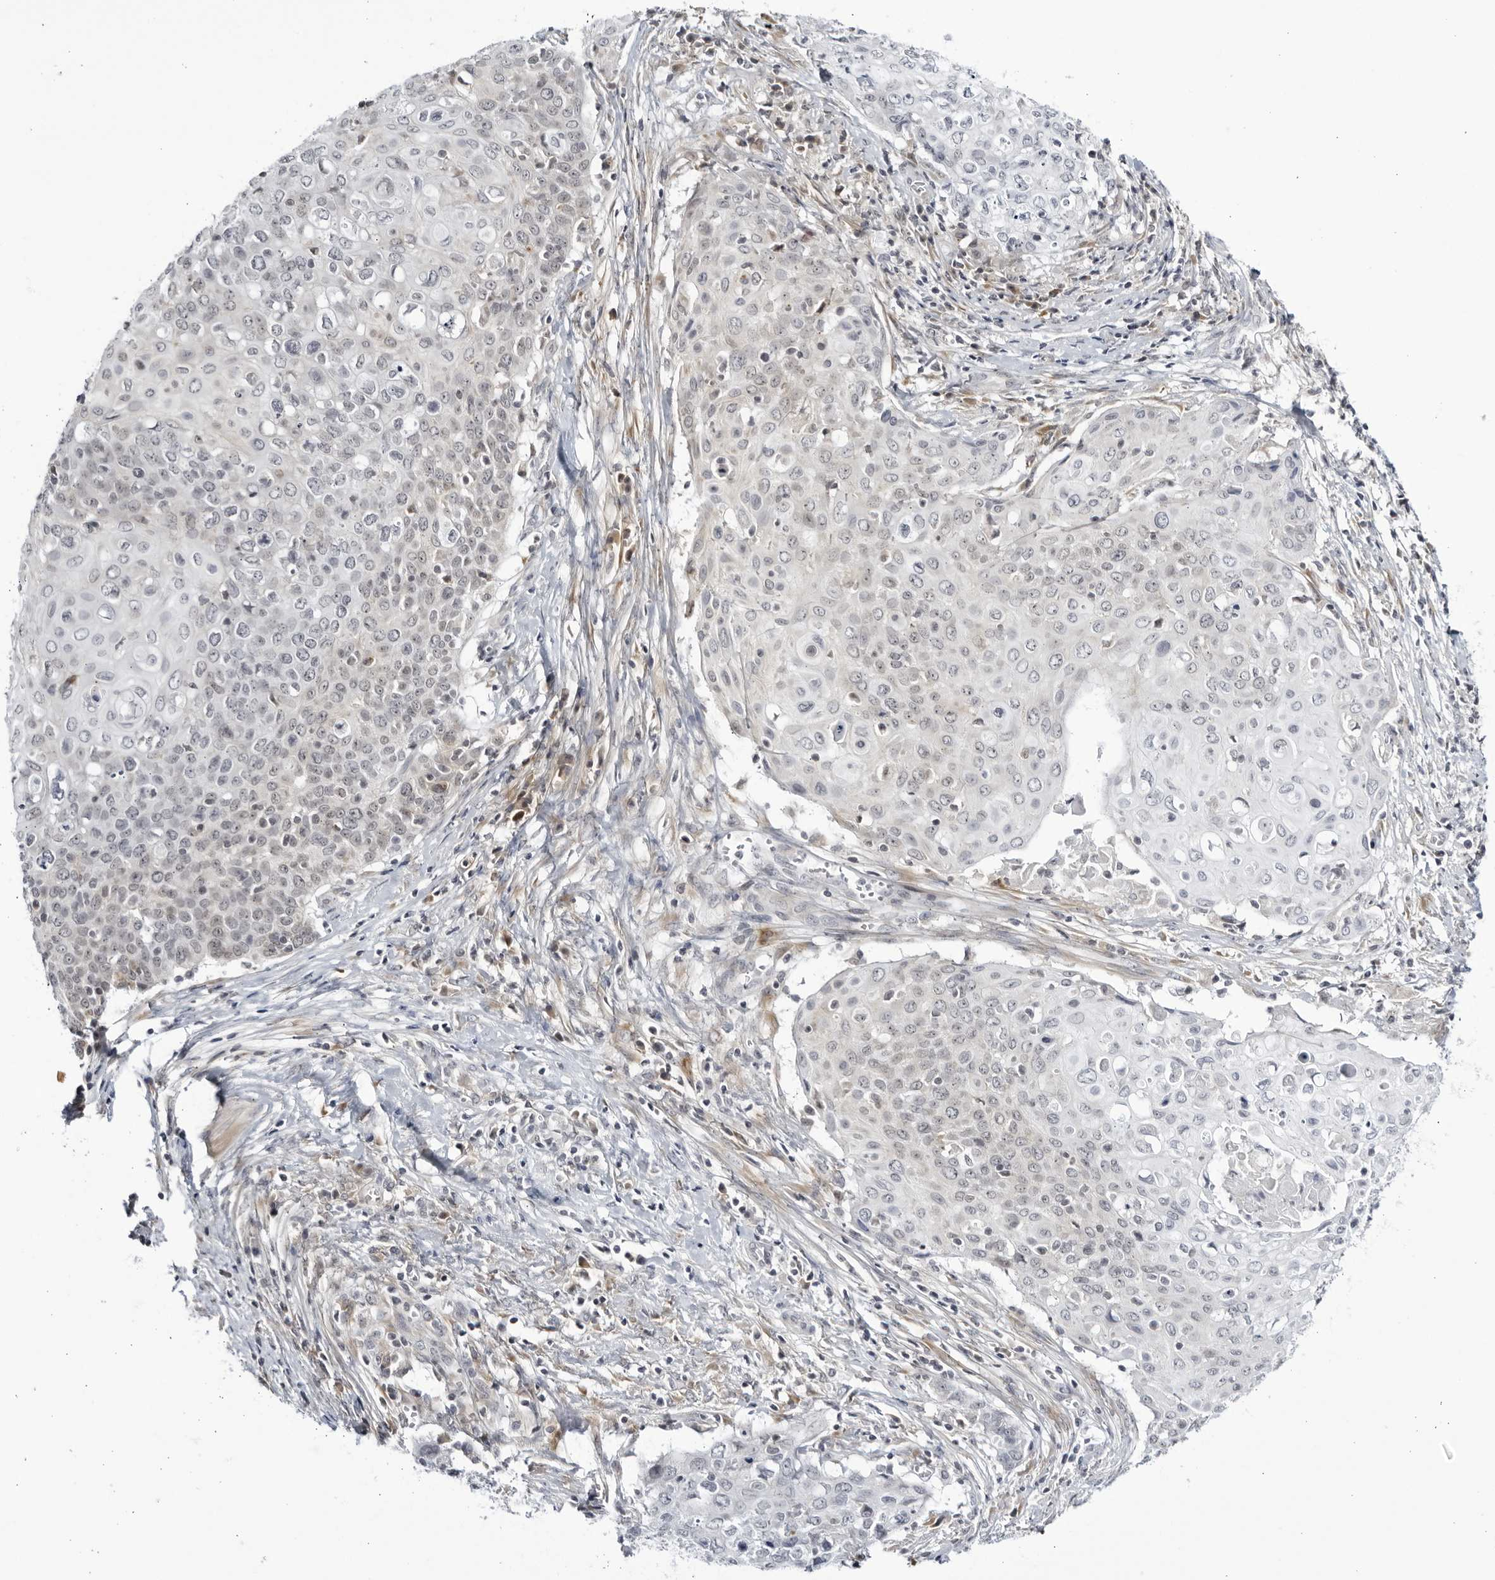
{"staining": {"intensity": "negative", "quantity": "none", "location": "none"}, "tissue": "cervical cancer", "cell_type": "Tumor cells", "image_type": "cancer", "snomed": [{"axis": "morphology", "description": "Squamous cell carcinoma, NOS"}, {"axis": "topography", "description": "Cervix"}], "caption": "The histopathology image reveals no significant positivity in tumor cells of cervical squamous cell carcinoma.", "gene": "CNBD1", "patient": {"sex": "female", "age": 39}}